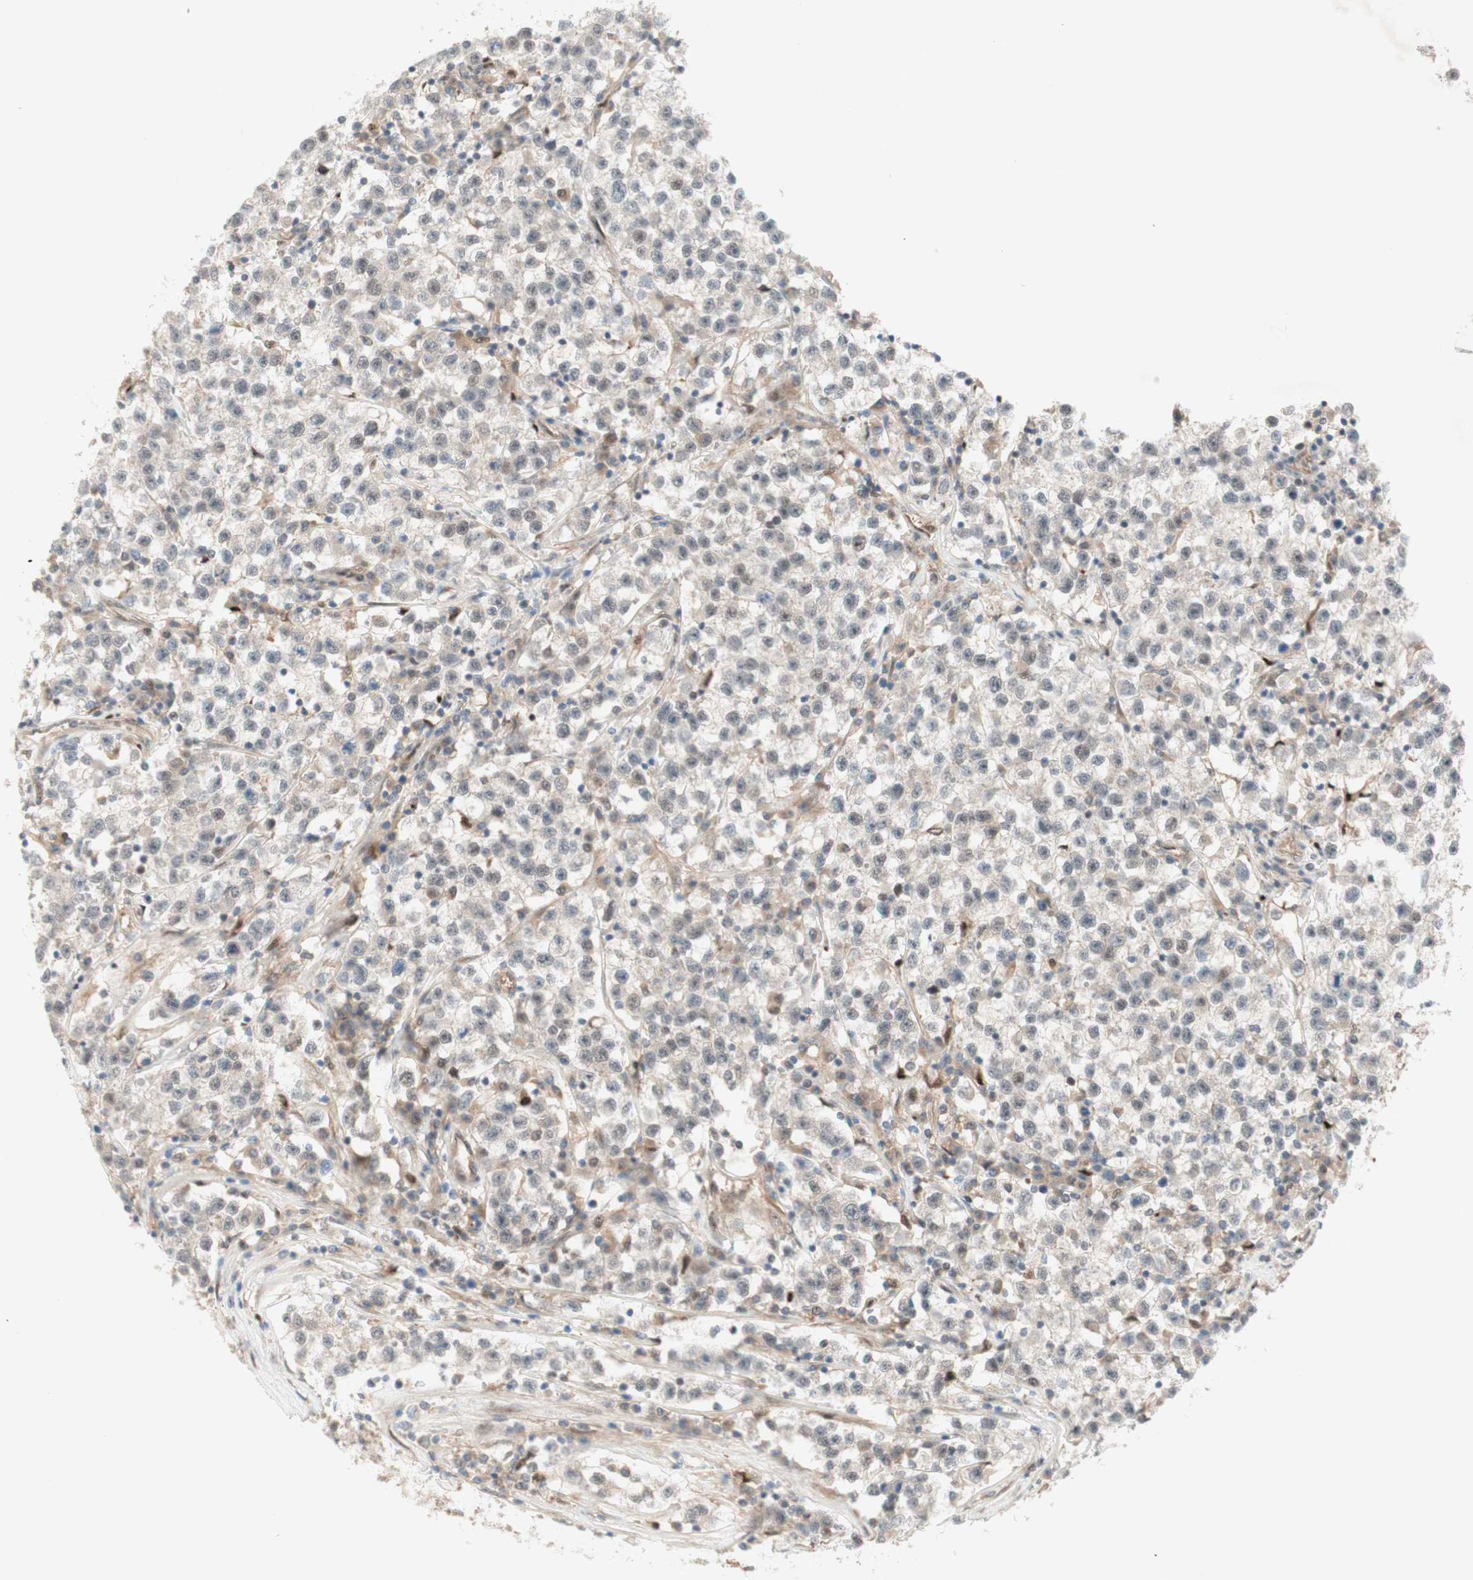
{"staining": {"intensity": "weak", "quantity": "<25%", "location": "nuclear"}, "tissue": "testis cancer", "cell_type": "Tumor cells", "image_type": "cancer", "snomed": [{"axis": "morphology", "description": "Seminoma, NOS"}, {"axis": "topography", "description": "Testis"}], "caption": "Immunohistochemical staining of testis cancer (seminoma) displays no significant staining in tumor cells. Brightfield microscopy of immunohistochemistry (IHC) stained with DAB (3,3'-diaminobenzidine) (brown) and hematoxylin (blue), captured at high magnification.", "gene": "RFNG", "patient": {"sex": "male", "age": 22}}